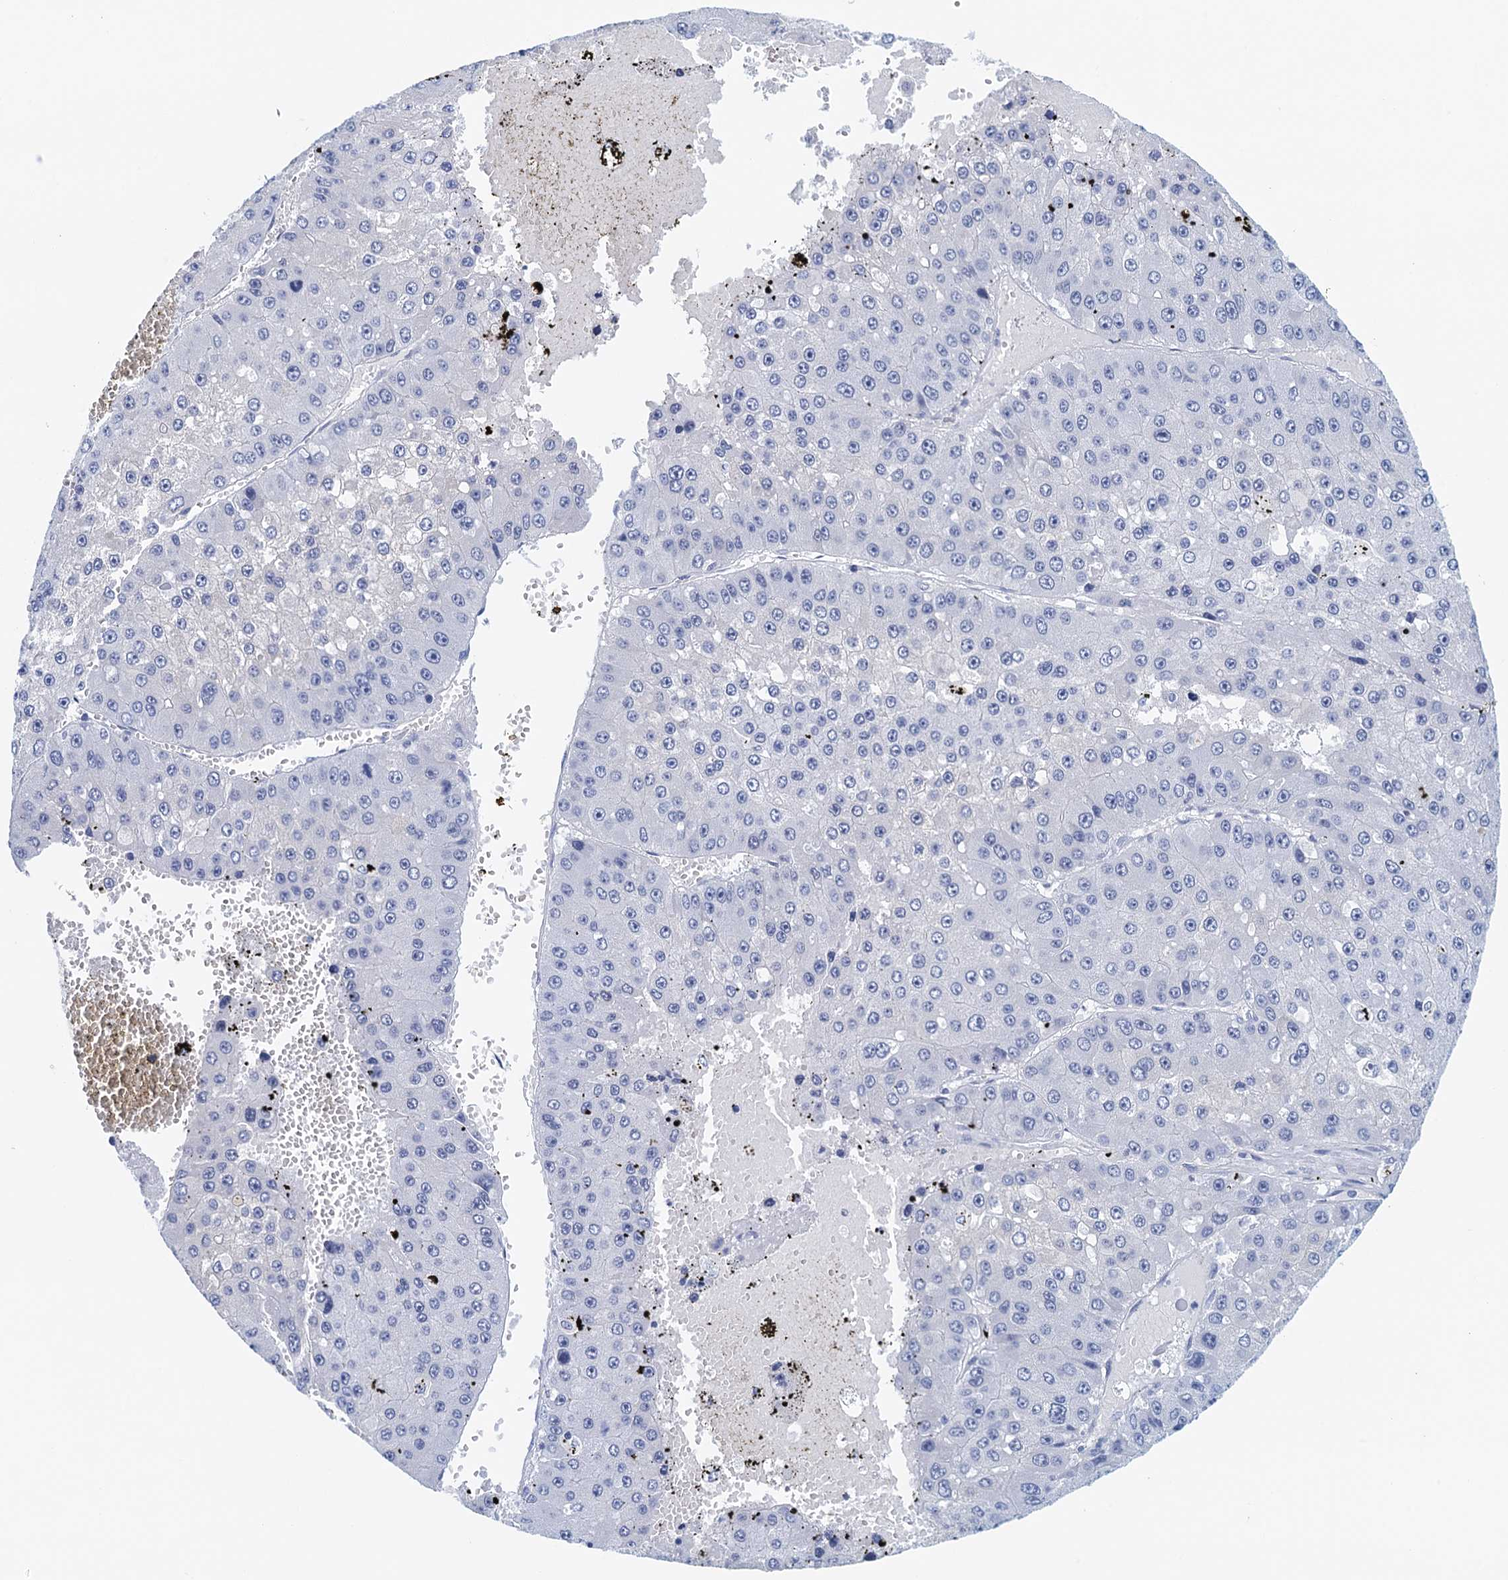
{"staining": {"intensity": "negative", "quantity": "none", "location": "none"}, "tissue": "liver cancer", "cell_type": "Tumor cells", "image_type": "cancer", "snomed": [{"axis": "morphology", "description": "Carcinoma, Hepatocellular, NOS"}, {"axis": "topography", "description": "Liver"}], "caption": "Tumor cells are negative for protein expression in human hepatocellular carcinoma (liver).", "gene": "CYP51A1", "patient": {"sex": "female", "age": 73}}